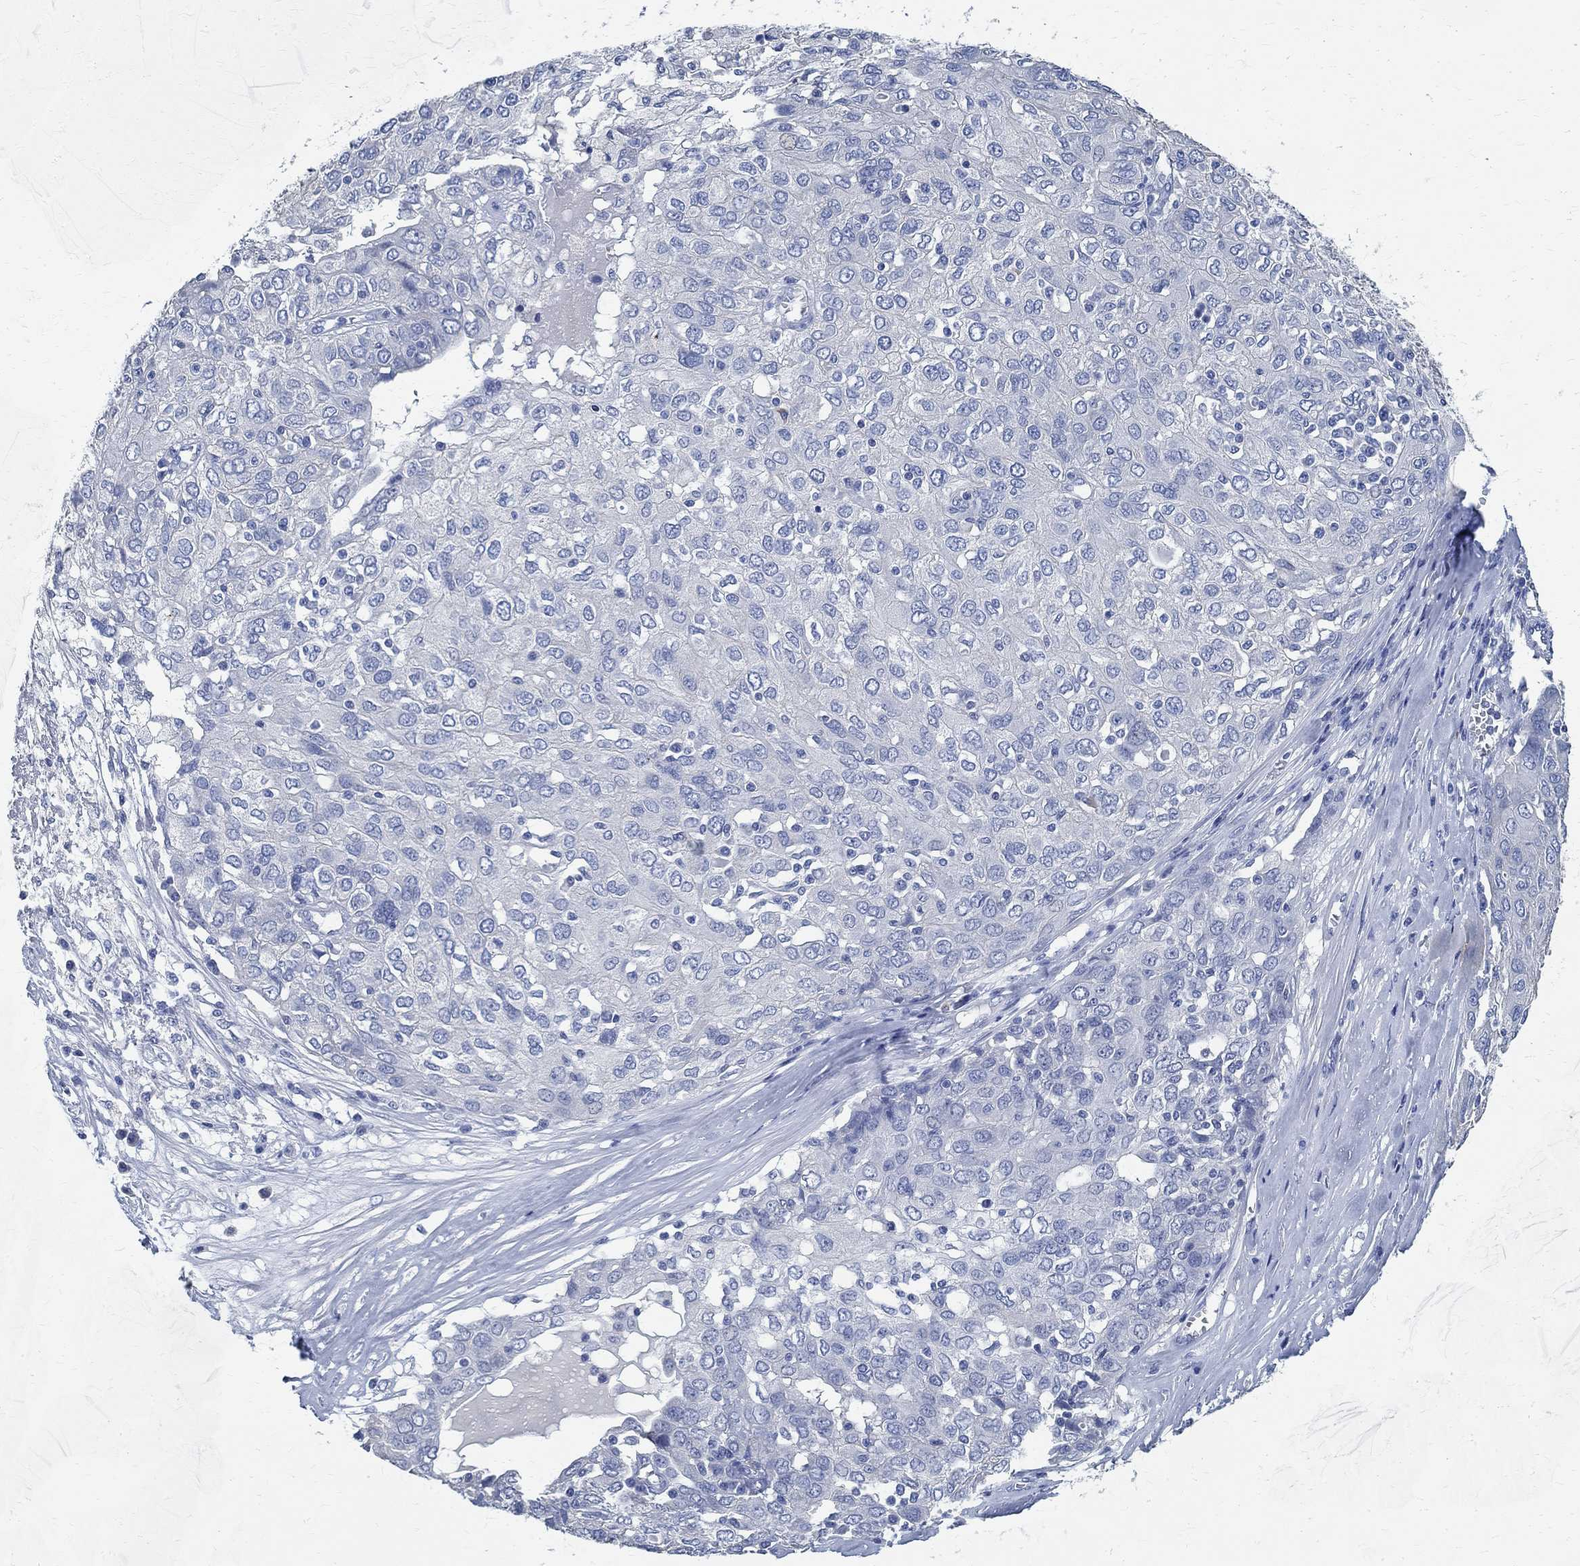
{"staining": {"intensity": "negative", "quantity": "none", "location": "none"}, "tissue": "ovarian cancer", "cell_type": "Tumor cells", "image_type": "cancer", "snomed": [{"axis": "morphology", "description": "Carcinoma, endometroid"}, {"axis": "topography", "description": "Ovary"}], "caption": "This photomicrograph is of ovarian cancer stained with IHC to label a protein in brown with the nuclei are counter-stained blue. There is no expression in tumor cells. Brightfield microscopy of IHC stained with DAB (brown) and hematoxylin (blue), captured at high magnification.", "gene": "PRX", "patient": {"sex": "female", "age": 50}}